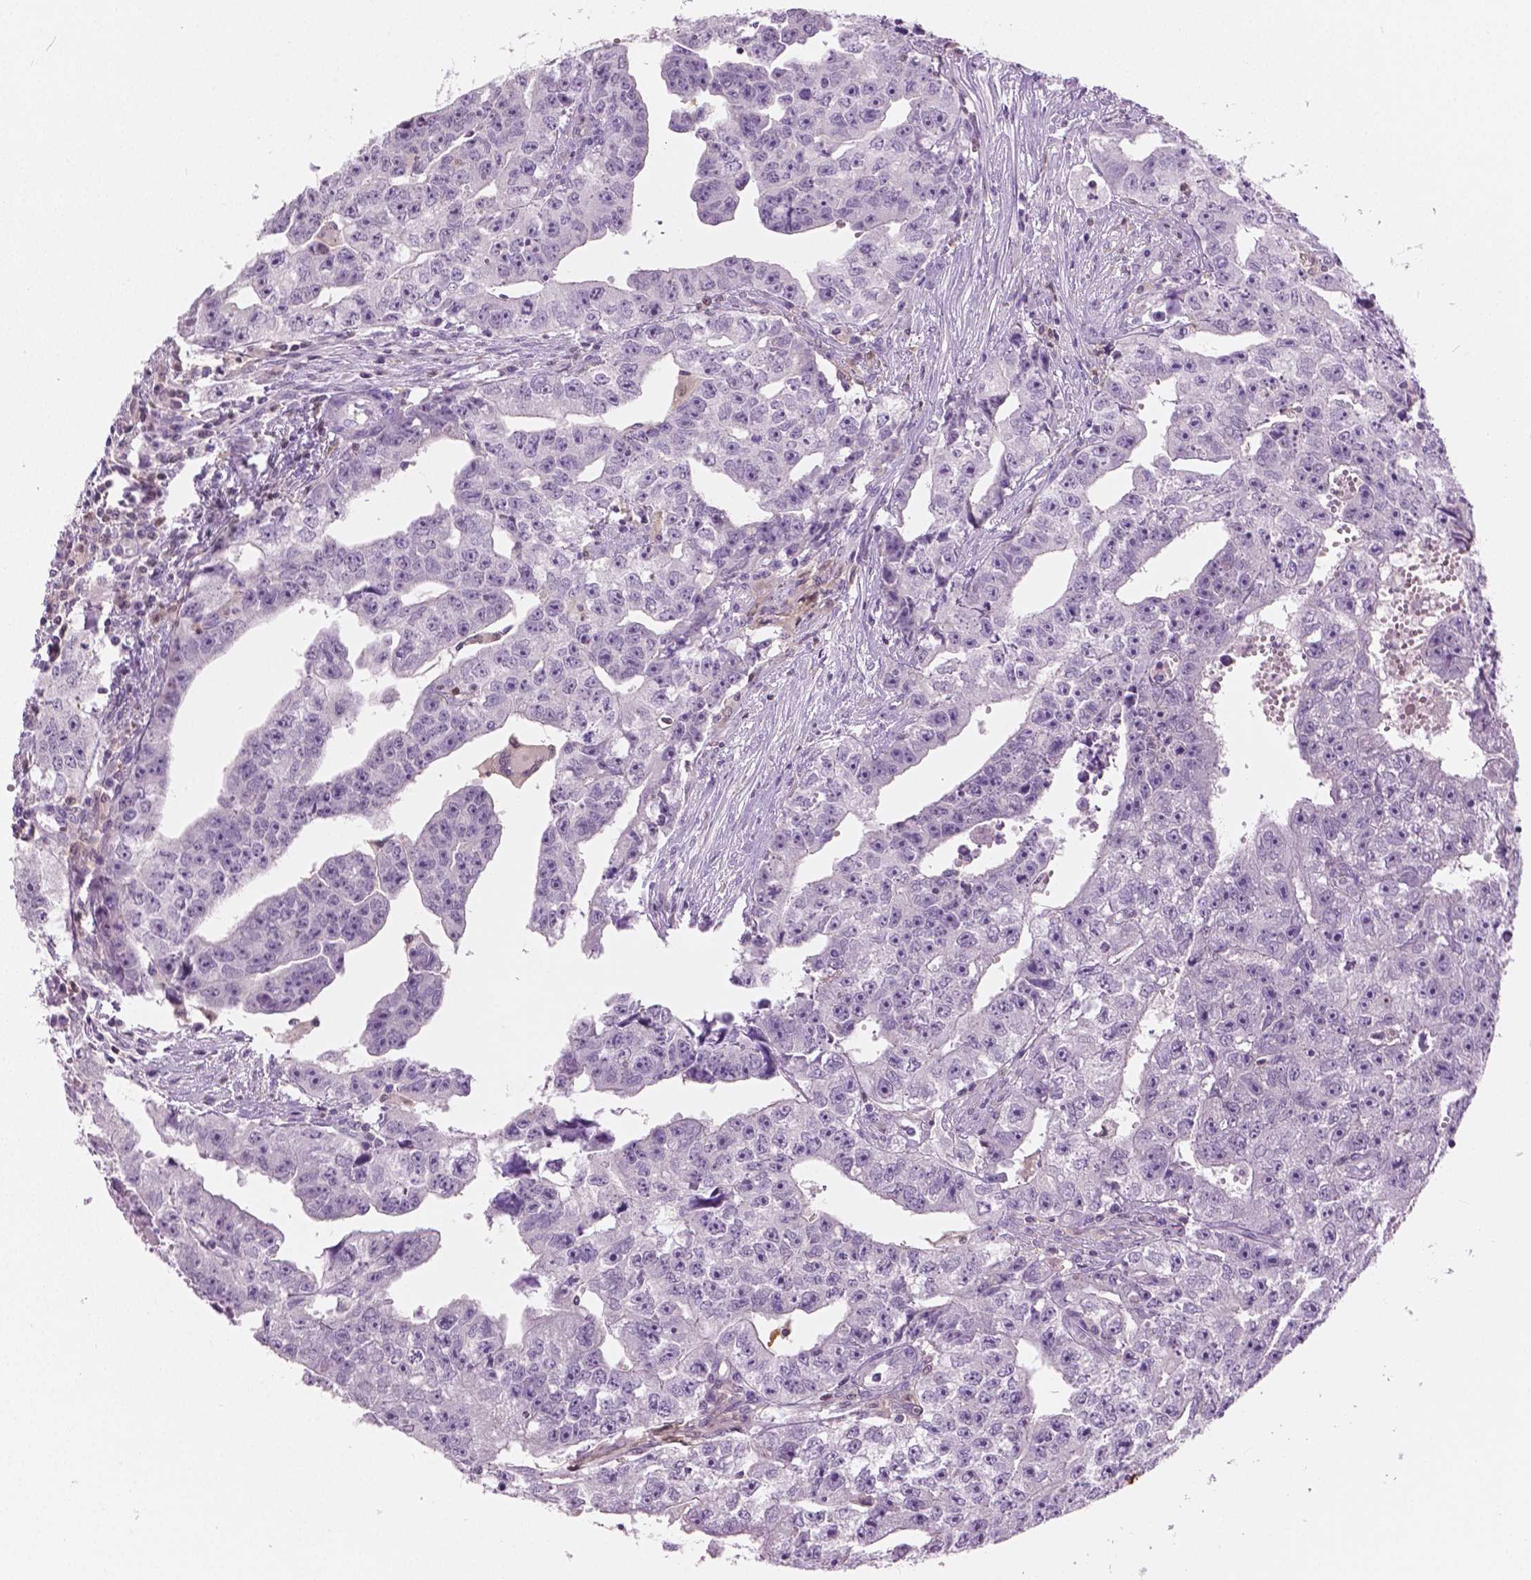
{"staining": {"intensity": "negative", "quantity": "none", "location": "none"}, "tissue": "testis cancer", "cell_type": "Tumor cells", "image_type": "cancer", "snomed": [{"axis": "morphology", "description": "Carcinoma, Embryonal, NOS"}, {"axis": "morphology", "description": "Teratoma, malignant, NOS"}, {"axis": "topography", "description": "Testis"}], "caption": "Photomicrograph shows no significant protein staining in tumor cells of testis cancer.", "gene": "GALM", "patient": {"sex": "male", "age": 24}}